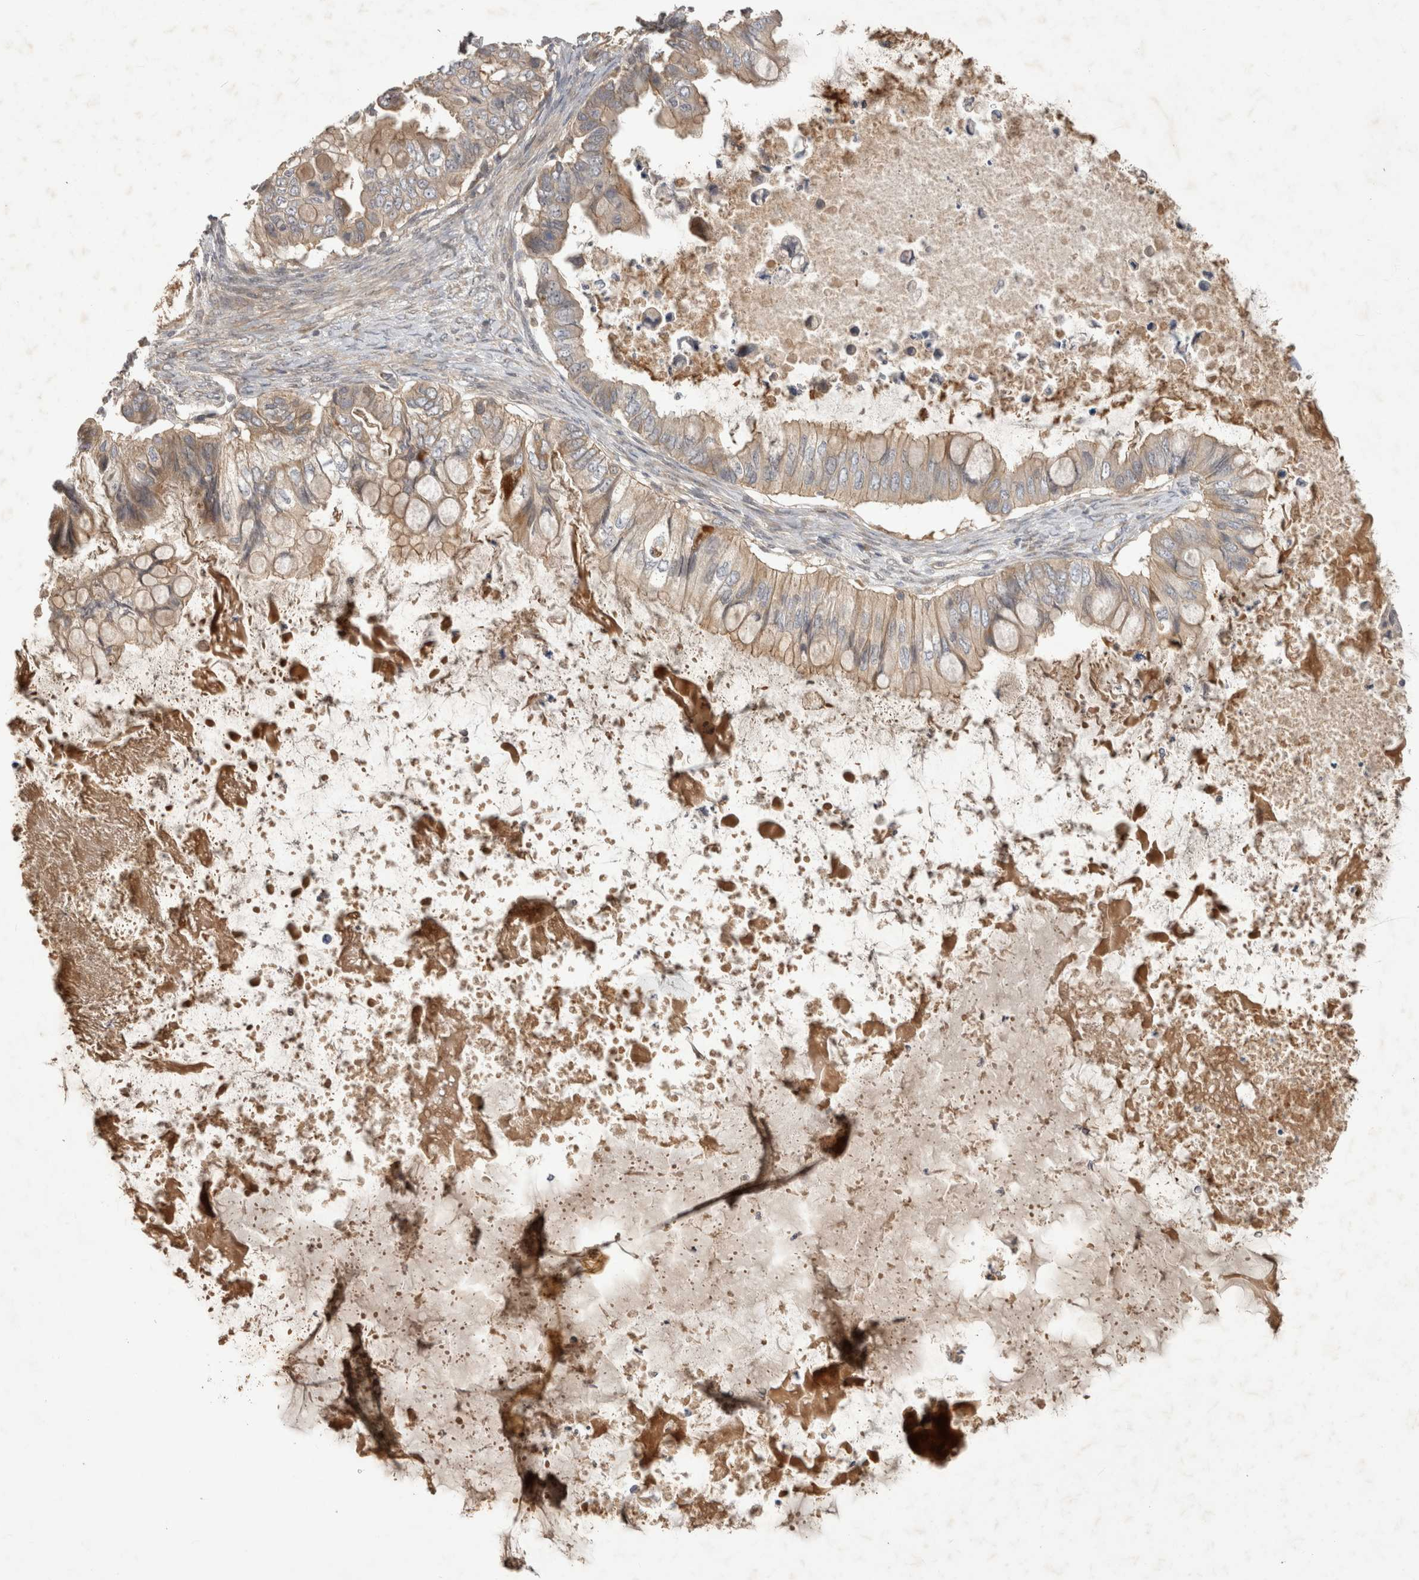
{"staining": {"intensity": "weak", "quantity": ">75%", "location": "cytoplasmic/membranous"}, "tissue": "ovarian cancer", "cell_type": "Tumor cells", "image_type": "cancer", "snomed": [{"axis": "morphology", "description": "Cystadenocarcinoma, mucinous, NOS"}, {"axis": "topography", "description": "Ovary"}], "caption": "Weak cytoplasmic/membranous positivity for a protein is seen in approximately >75% of tumor cells of mucinous cystadenocarcinoma (ovarian) using immunohistochemistry.", "gene": "PPP1R42", "patient": {"sex": "female", "age": 80}}